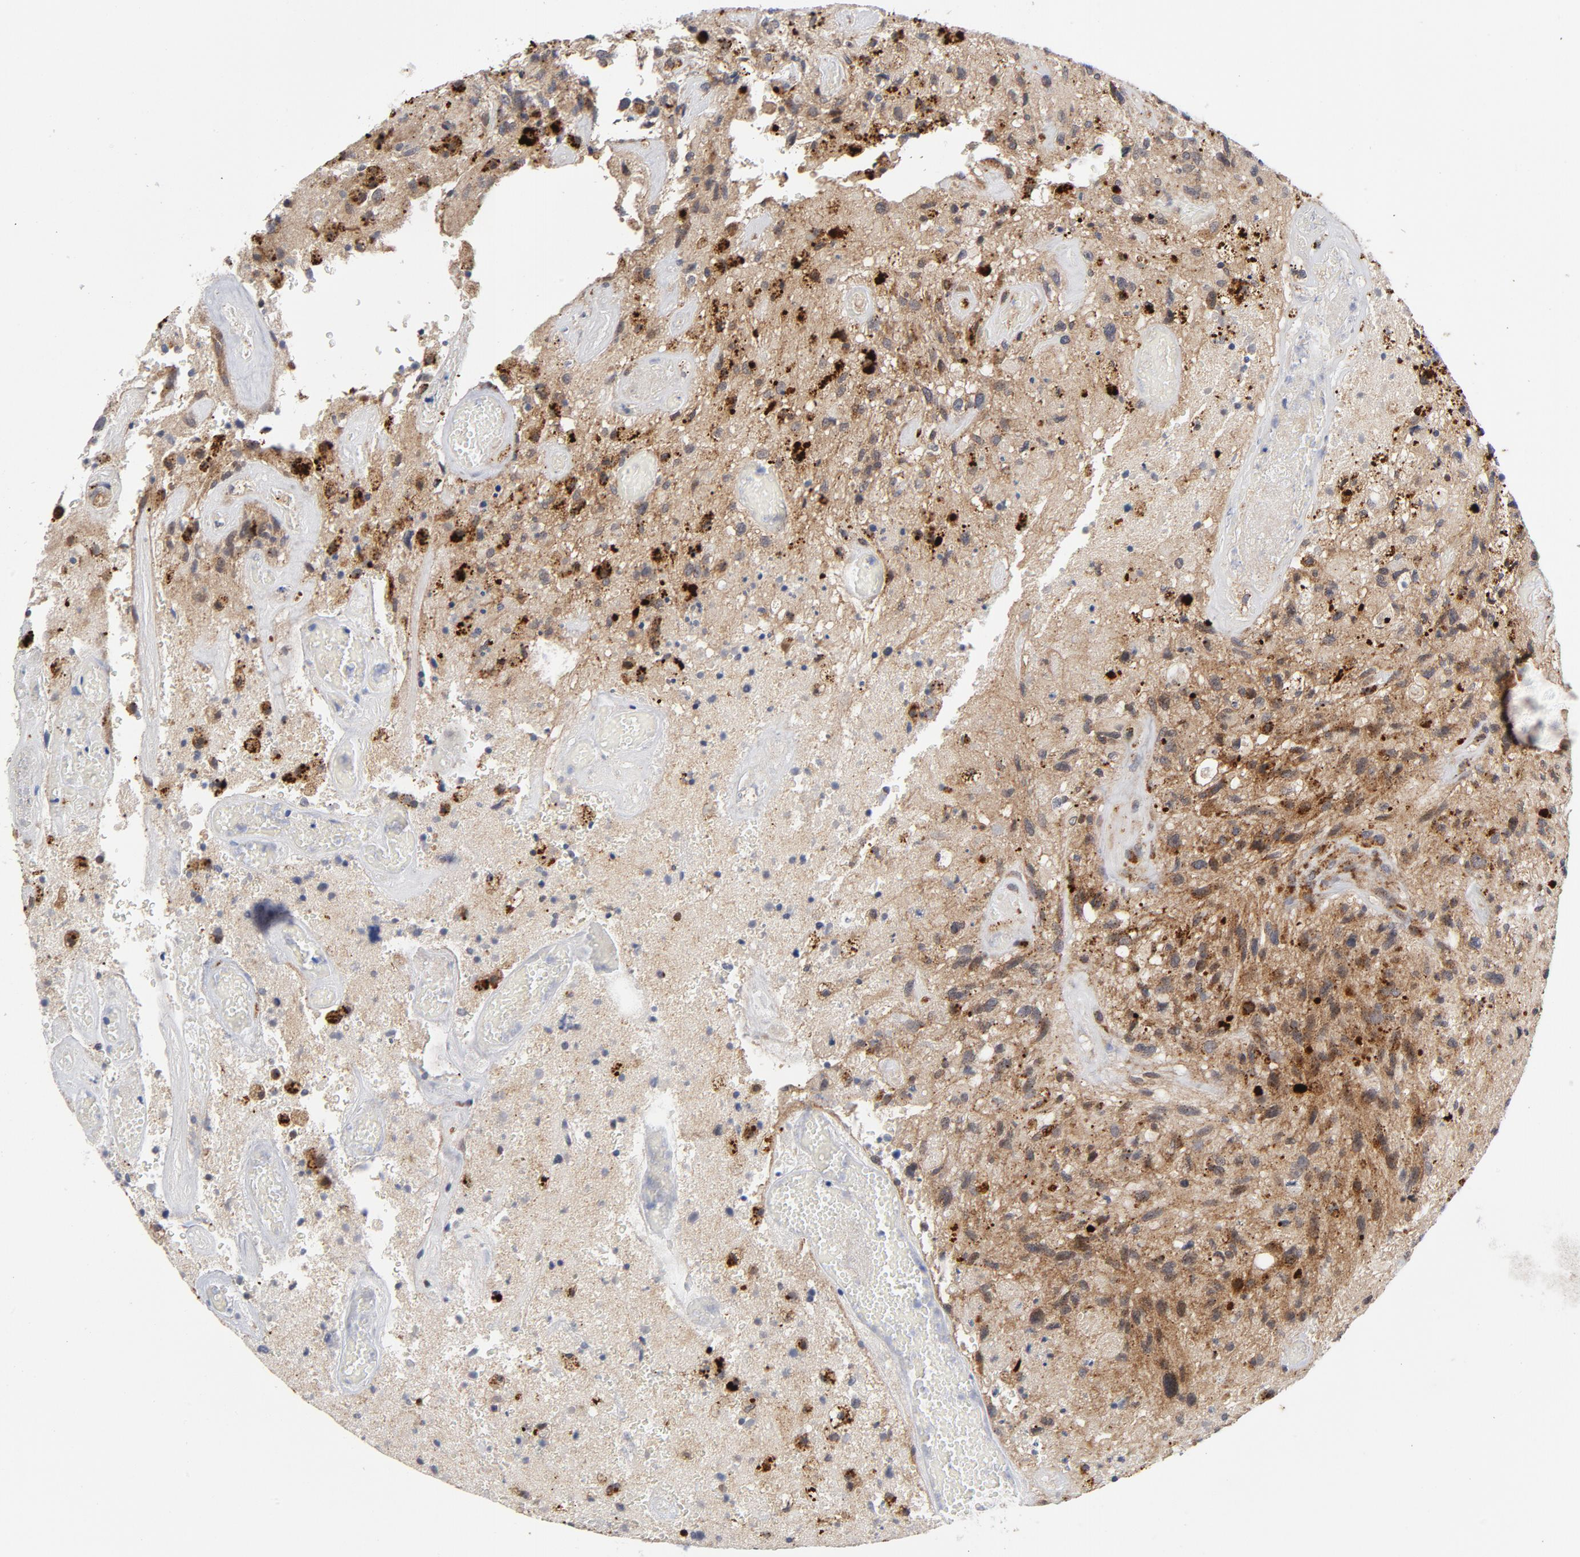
{"staining": {"intensity": "moderate", "quantity": "25%-75%", "location": "cytoplasmic/membranous"}, "tissue": "glioma", "cell_type": "Tumor cells", "image_type": "cancer", "snomed": [{"axis": "morphology", "description": "Normal tissue, NOS"}, {"axis": "morphology", "description": "Glioma, malignant, High grade"}, {"axis": "topography", "description": "Cerebral cortex"}], "caption": "Moderate cytoplasmic/membranous positivity is appreciated in about 25%-75% of tumor cells in malignant high-grade glioma.", "gene": "AKT2", "patient": {"sex": "male", "age": 75}}